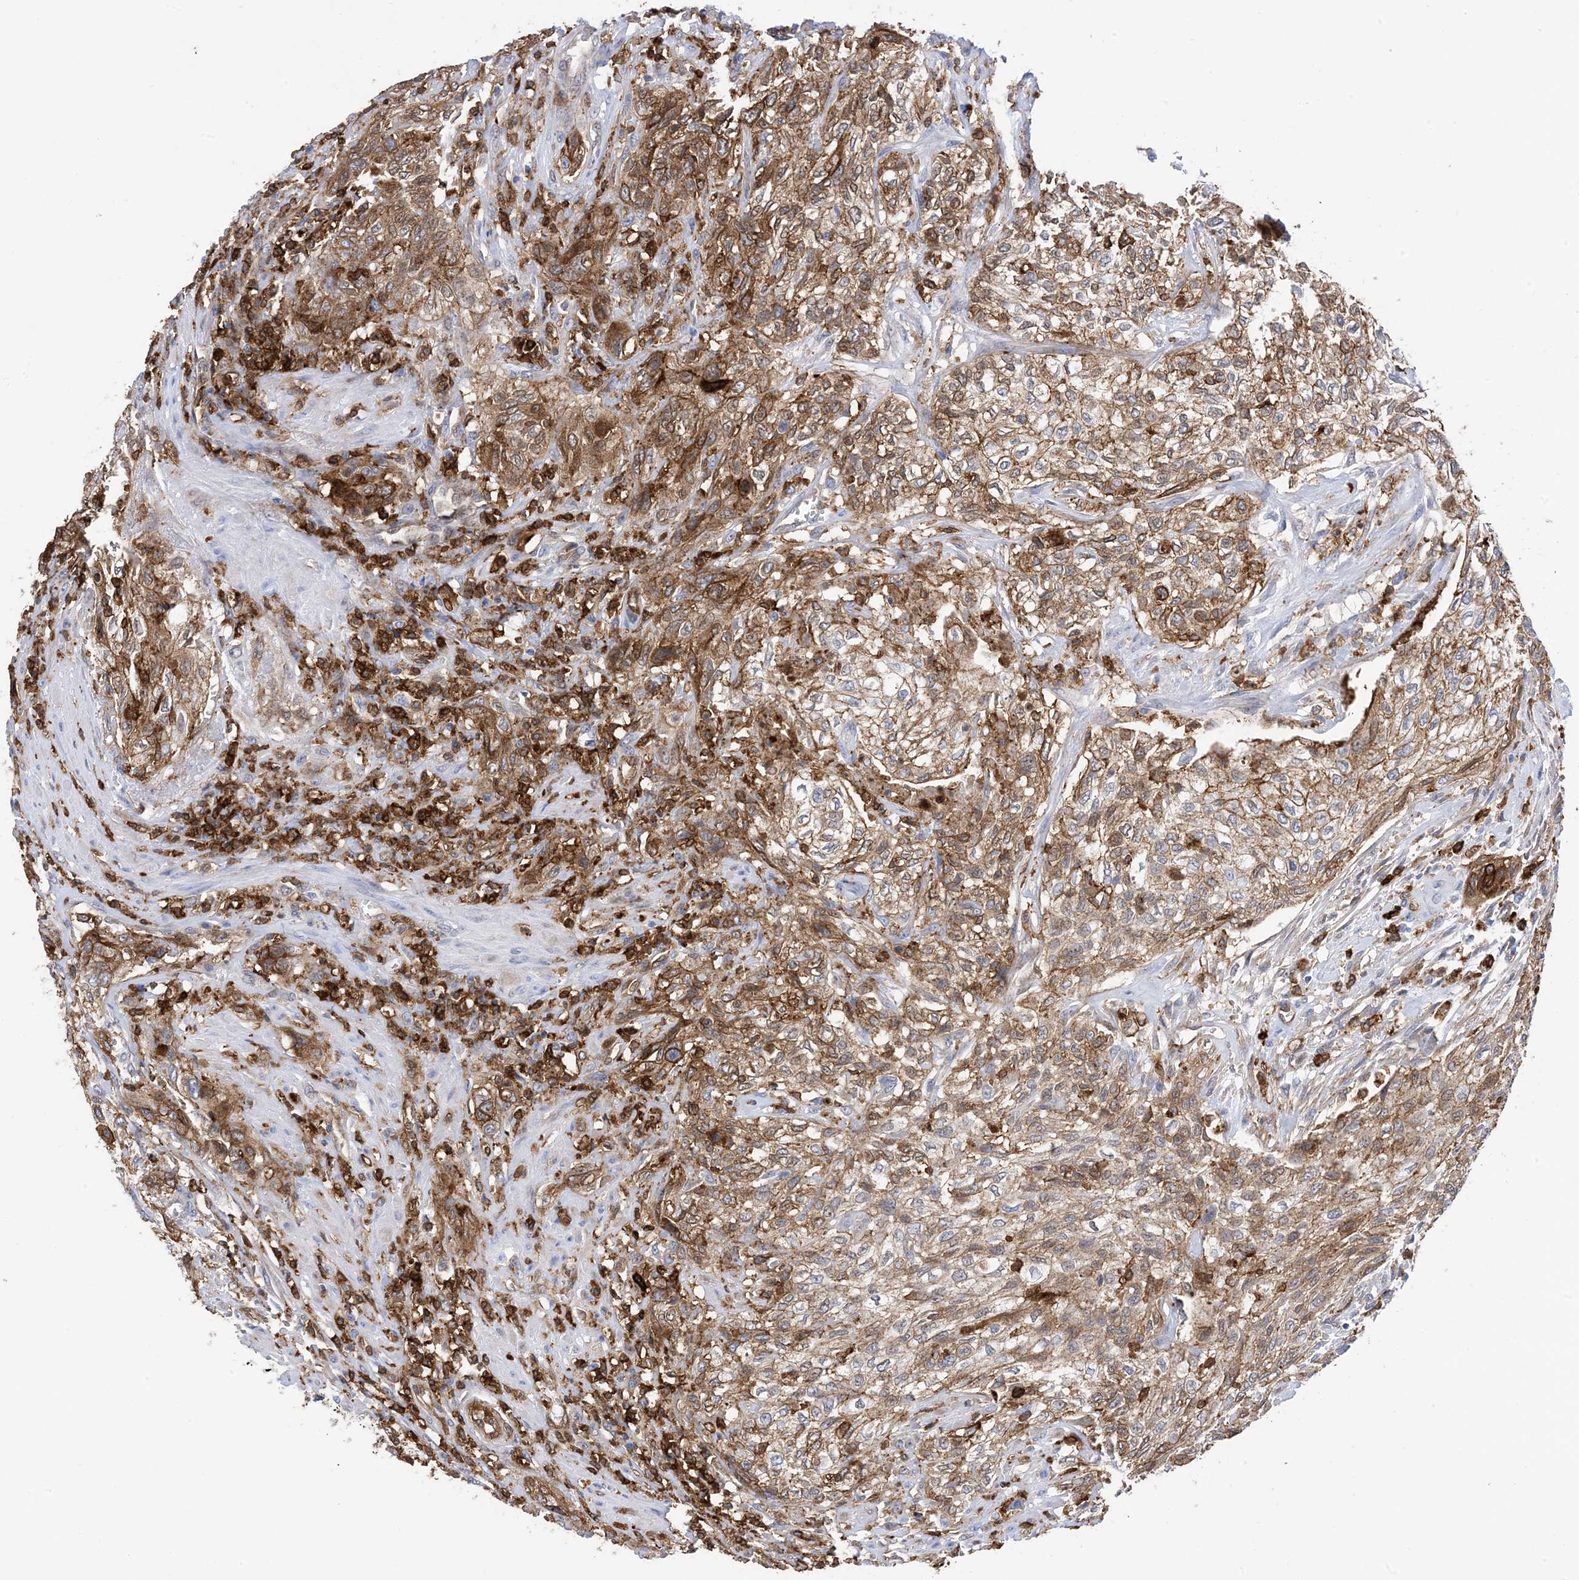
{"staining": {"intensity": "moderate", "quantity": ">75%", "location": "cytoplasmic/membranous"}, "tissue": "urothelial cancer", "cell_type": "Tumor cells", "image_type": "cancer", "snomed": [{"axis": "morphology", "description": "Urothelial carcinoma, High grade"}, {"axis": "topography", "description": "Urinary bladder"}], "caption": "High-power microscopy captured an immunohistochemistry (IHC) micrograph of urothelial cancer, revealing moderate cytoplasmic/membranous expression in approximately >75% of tumor cells. The staining was performed using DAB, with brown indicating positive protein expression. Nuclei are stained blue with hematoxylin.", "gene": "ANXA1", "patient": {"sex": "male", "age": 35}}